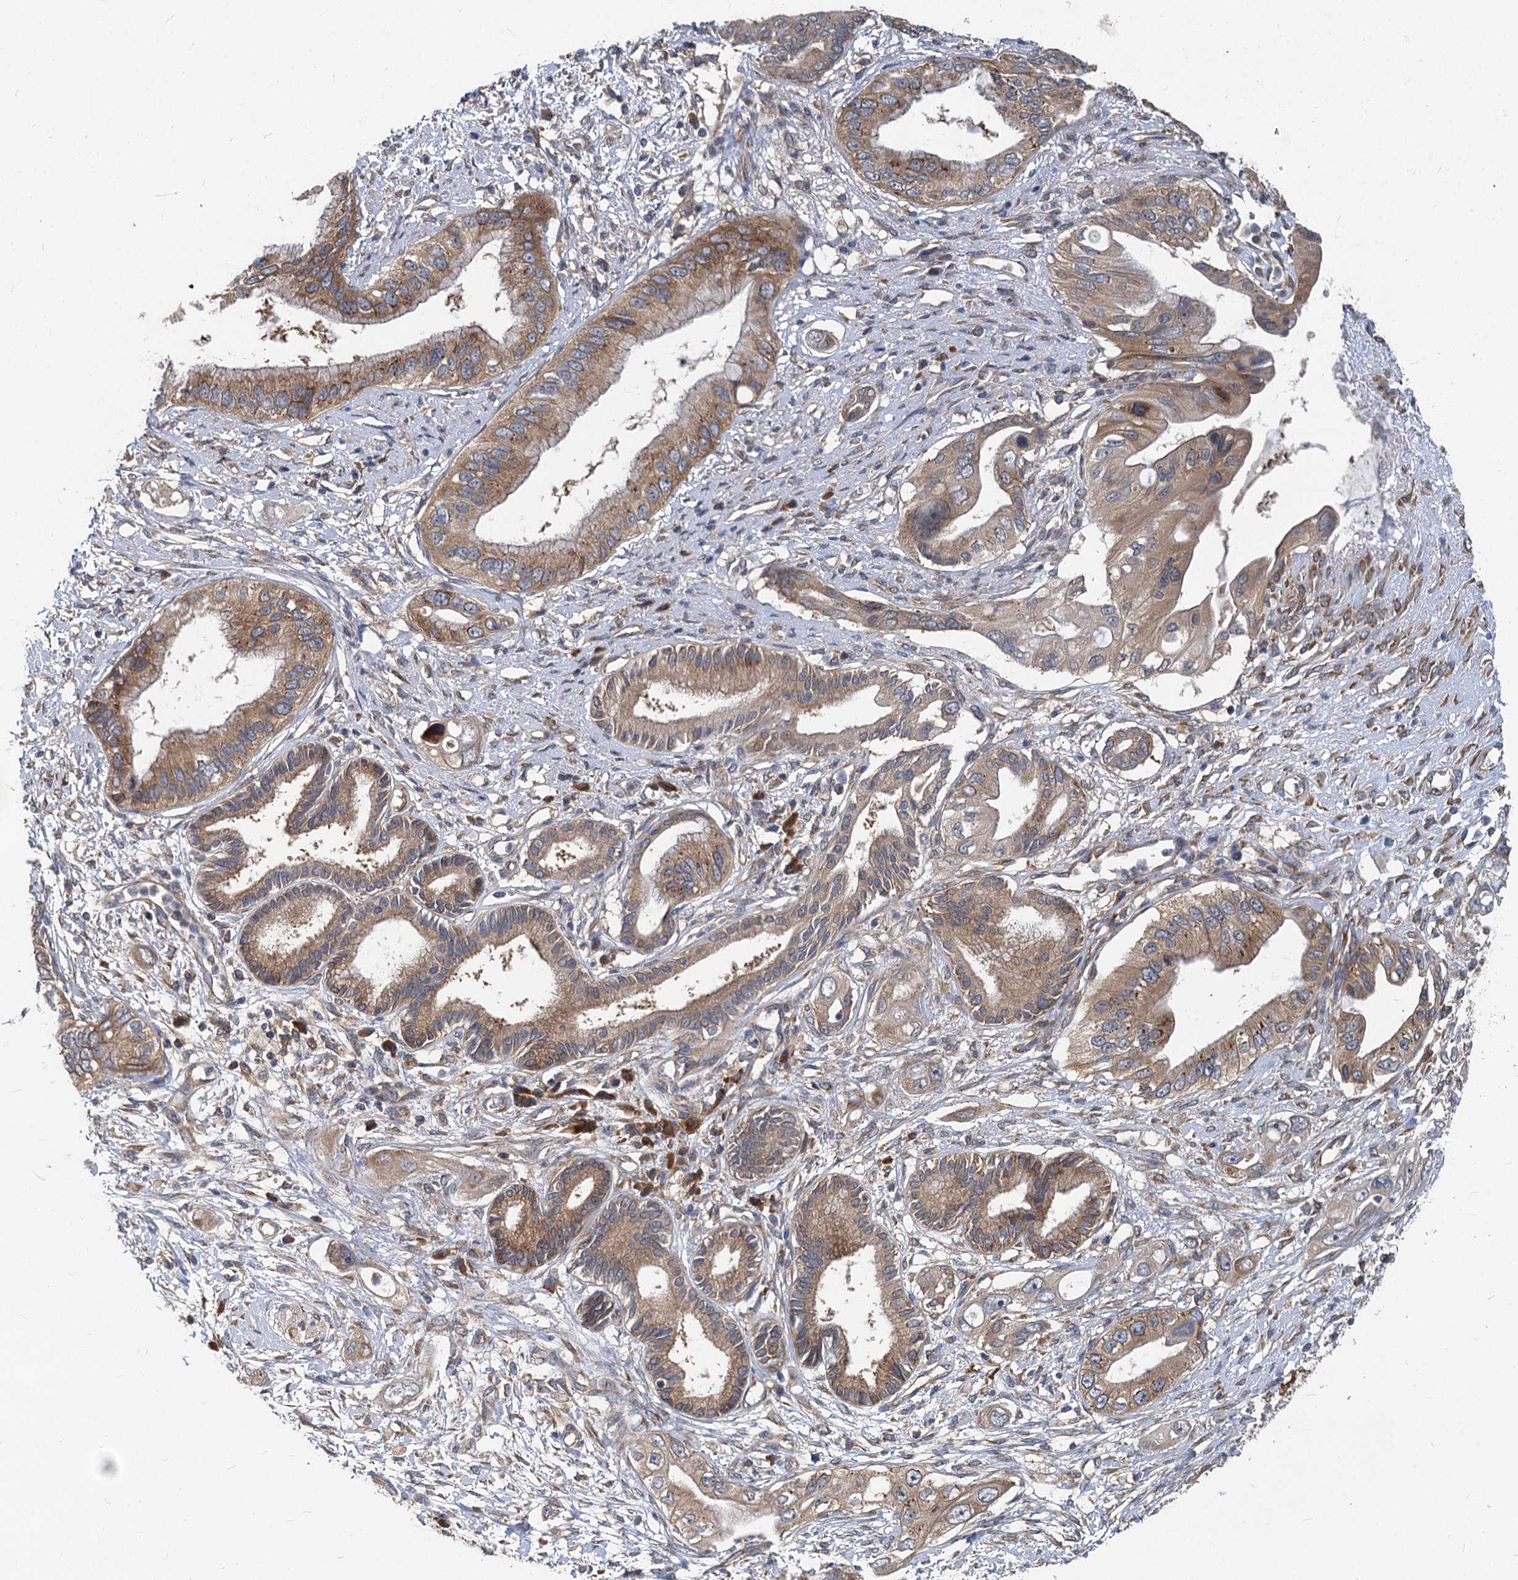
{"staining": {"intensity": "moderate", "quantity": ">75%", "location": "cytoplasmic/membranous"}, "tissue": "pancreatic cancer", "cell_type": "Tumor cells", "image_type": "cancer", "snomed": [{"axis": "morphology", "description": "Inflammation, NOS"}, {"axis": "morphology", "description": "Adenocarcinoma, NOS"}, {"axis": "topography", "description": "Pancreas"}], "caption": "A high-resolution histopathology image shows immunohistochemistry staining of pancreatic cancer, which displays moderate cytoplasmic/membranous expression in about >75% of tumor cells. (DAB (3,3'-diaminobenzidine) IHC, brown staining for protein, blue staining for nuclei).", "gene": "EIF2B2", "patient": {"sex": "female", "age": 56}}